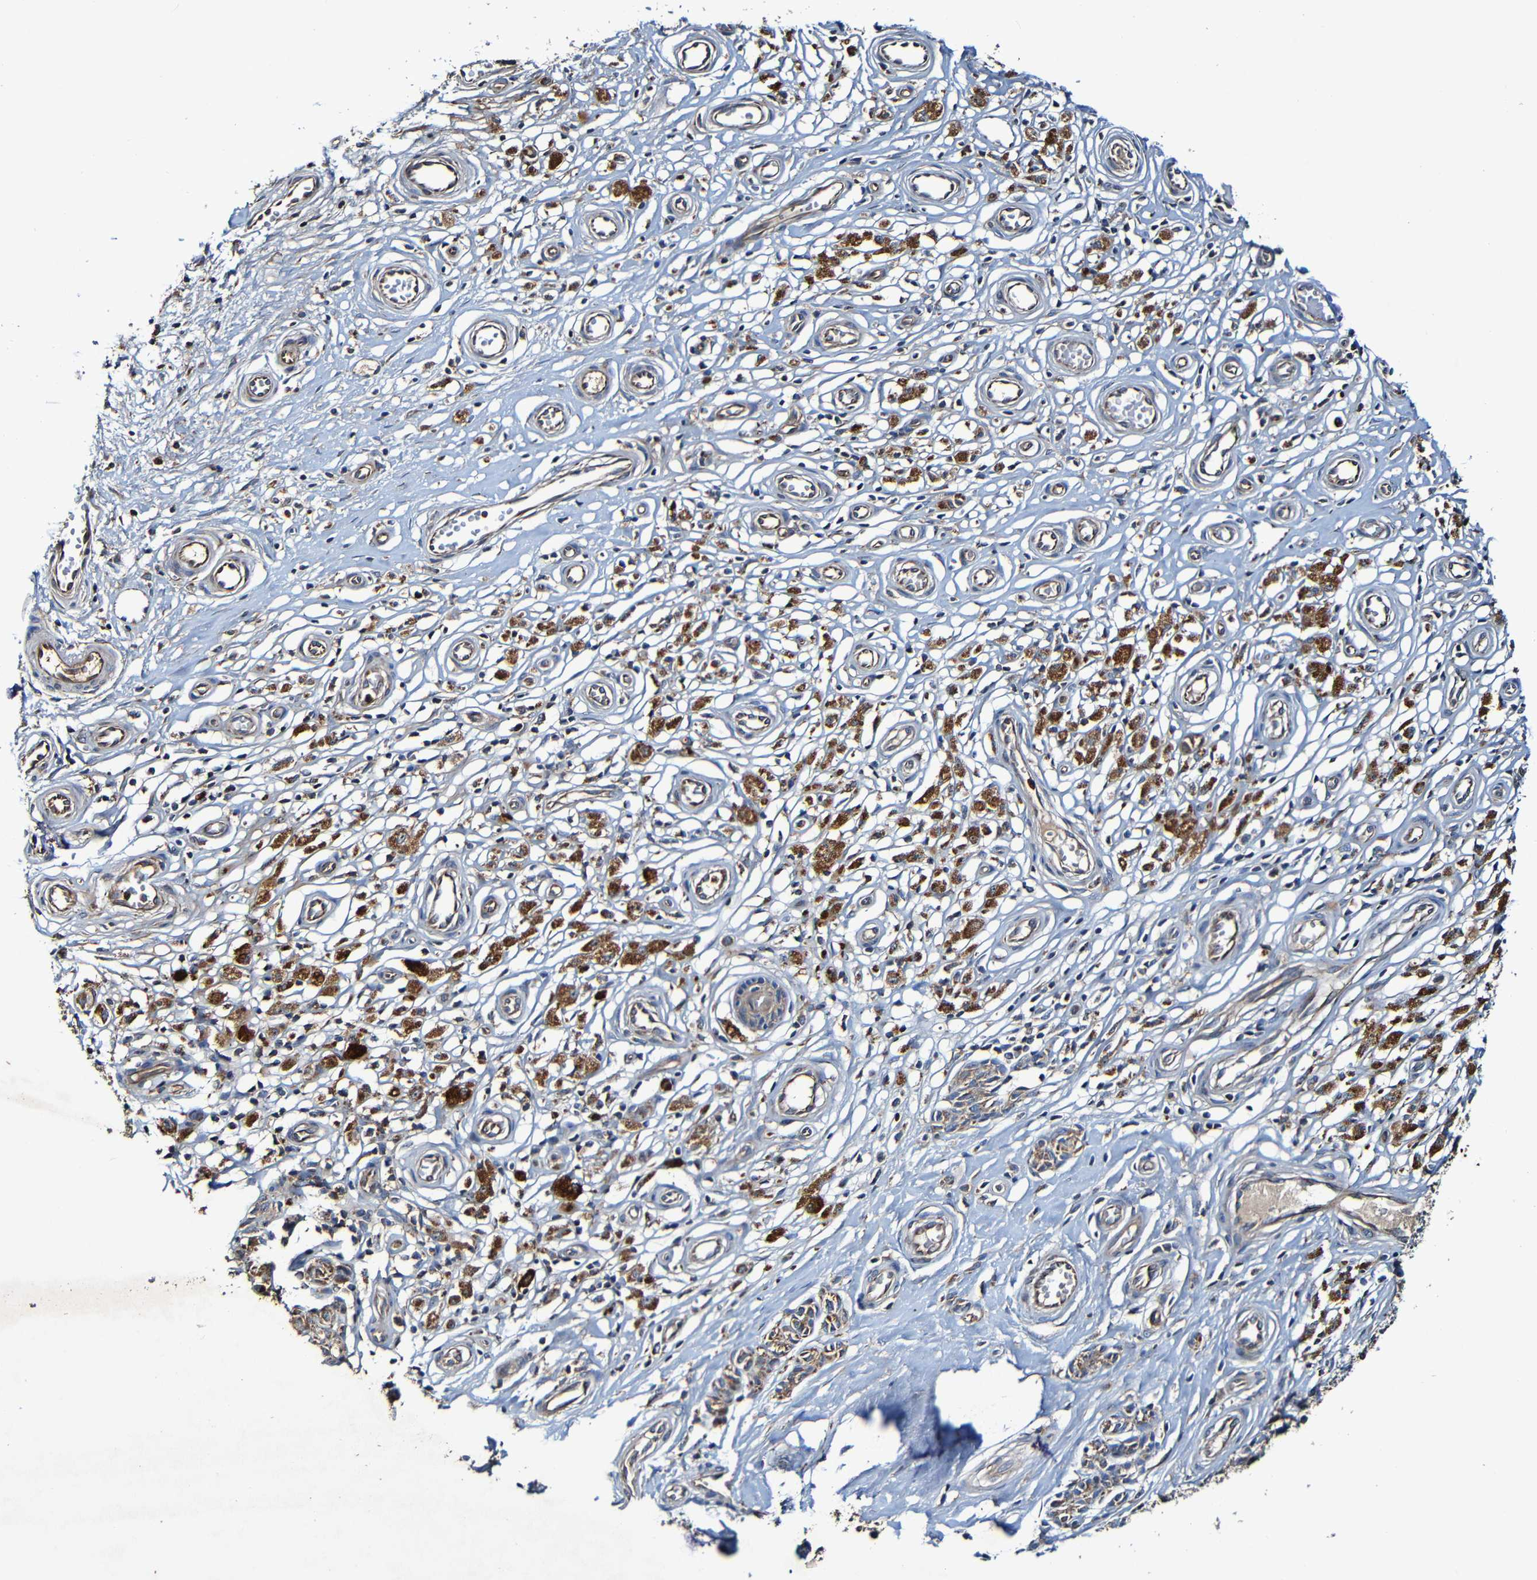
{"staining": {"intensity": "moderate", "quantity": ">75%", "location": "cytoplasmic/membranous"}, "tissue": "melanoma", "cell_type": "Tumor cells", "image_type": "cancer", "snomed": [{"axis": "morphology", "description": "Malignant melanoma, NOS"}, {"axis": "topography", "description": "Skin"}], "caption": "Protein expression analysis of melanoma shows moderate cytoplasmic/membranous staining in about >75% of tumor cells. The staining was performed using DAB (3,3'-diaminobenzidine), with brown indicating positive protein expression. Nuclei are stained blue with hematoxylin.", "gene": "ADAM15", "patient": {"sex": "female", "age": 64}}